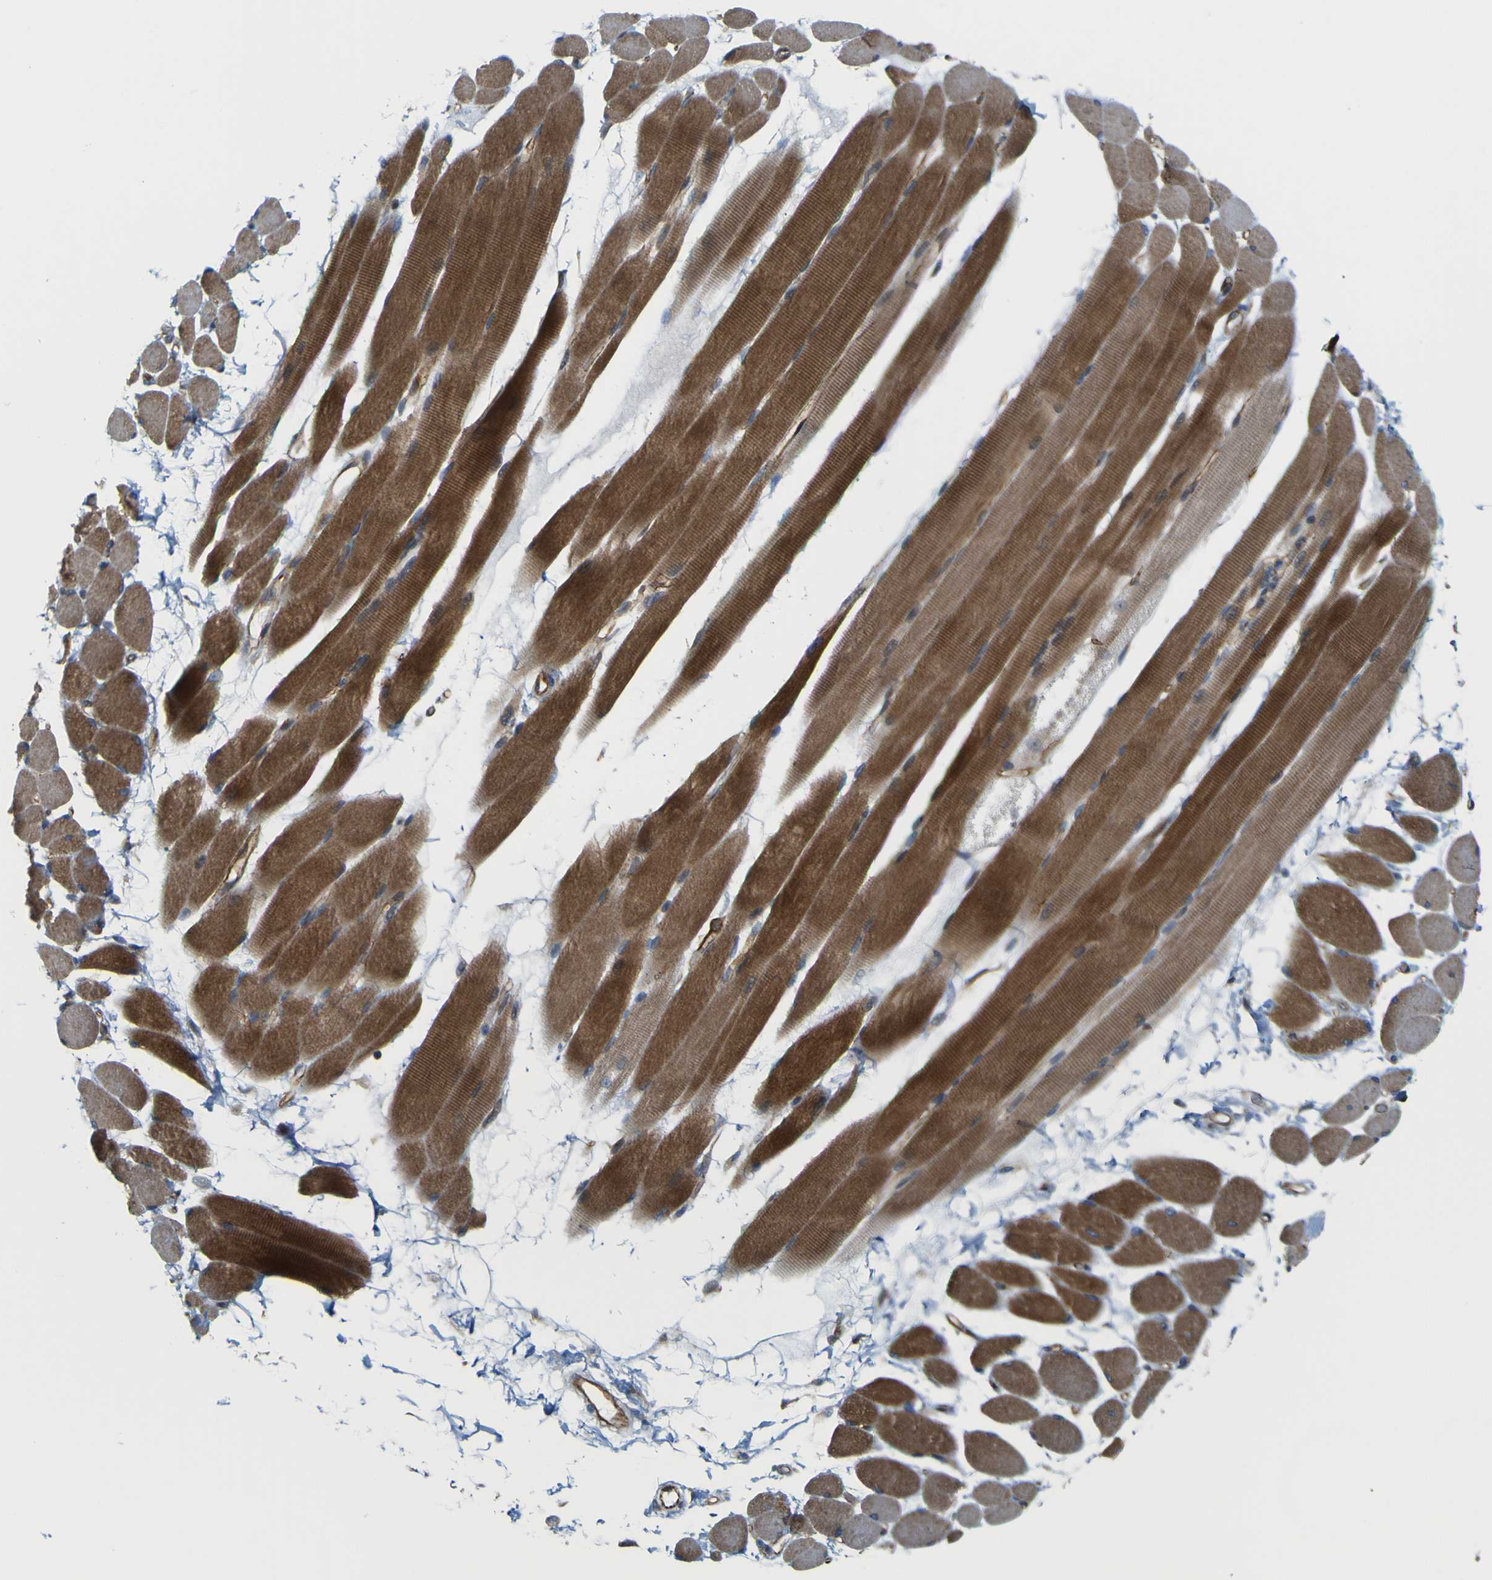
{"staining": {"intensity": "moderate", "quantity": ">75%", "location": "cytoplasmic/membranous"}, "tissue": "skeletal muscle", "cell_type": "Myocytes", "image_type": "normal", "snomed": [{"axis": "morphology", "description": "Normal tissue, NOS"}, {"axis": "topography", "description": "Skeletal muscle"}, {"axis": "topography", "description": "Peripheral nerve tissue"}], "caption": "Immunohistochemistry (IHC) of unremarkable human skeletal muscle demonstrates medium levels of moderate cytoplasmic/membranous staining in about >75% of myocytes. The staining is performed using DAB brown chromogen to label protein expression. The nuclei are counter-stained blue using hematoxylin.", "gene": "JPH1", "patient": {"sex": "female", "age": 84}}